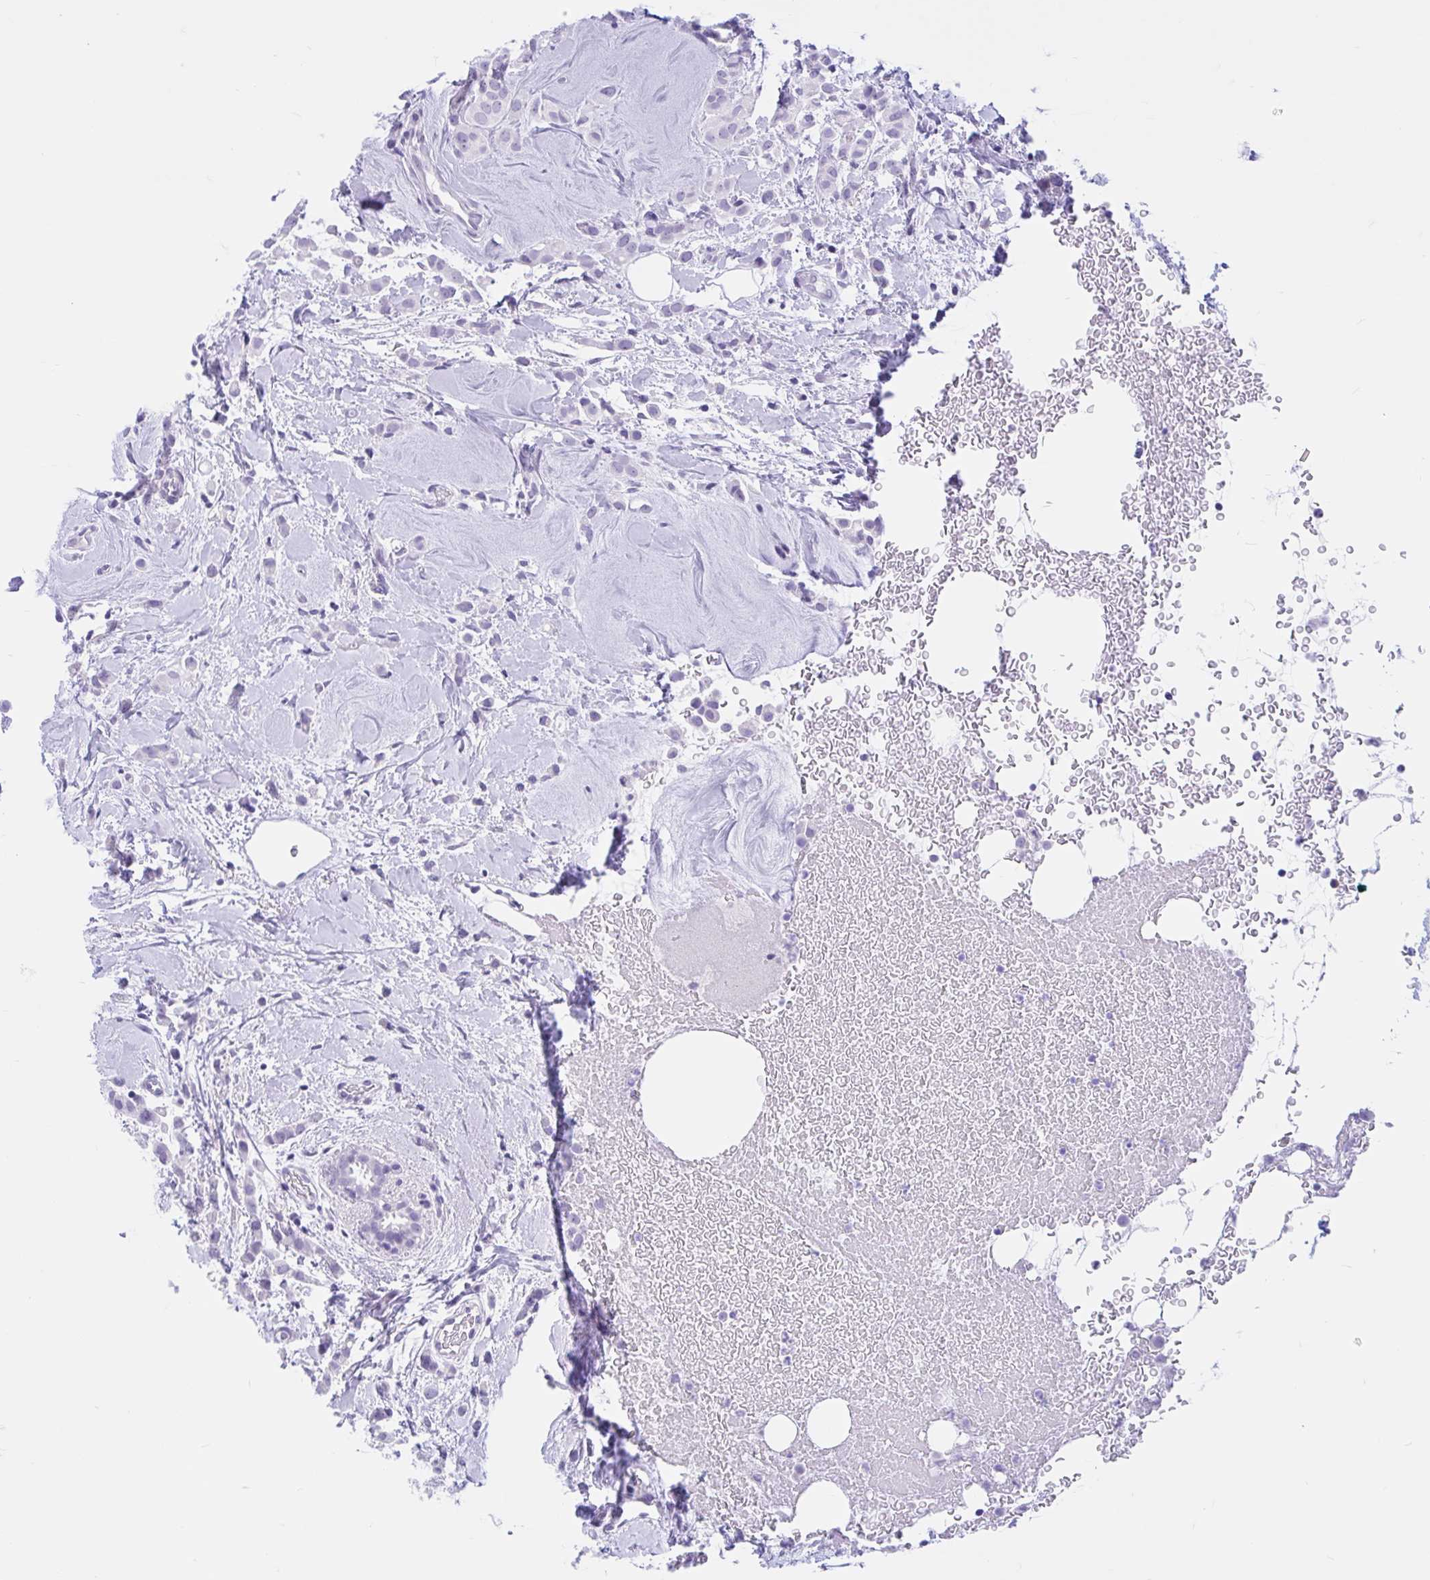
{"staining": {"intensity": "negative", "quantity": "none", "location": "none"}, "tissue": "breast cancer", "cell_type": "Tumor cells", "image_type": "cancer", "snomed": [{"axis": "morphology", "description": "Lobular carcinoma"}, {"axis": "topography", "description": "Breast"}], "caption": "The photomicrograph reveals no significant staining in tumor cells of lobular carcinoma (breast).", "gene": "ZNF319", "patient": {"sex": "female", "age": 68}}